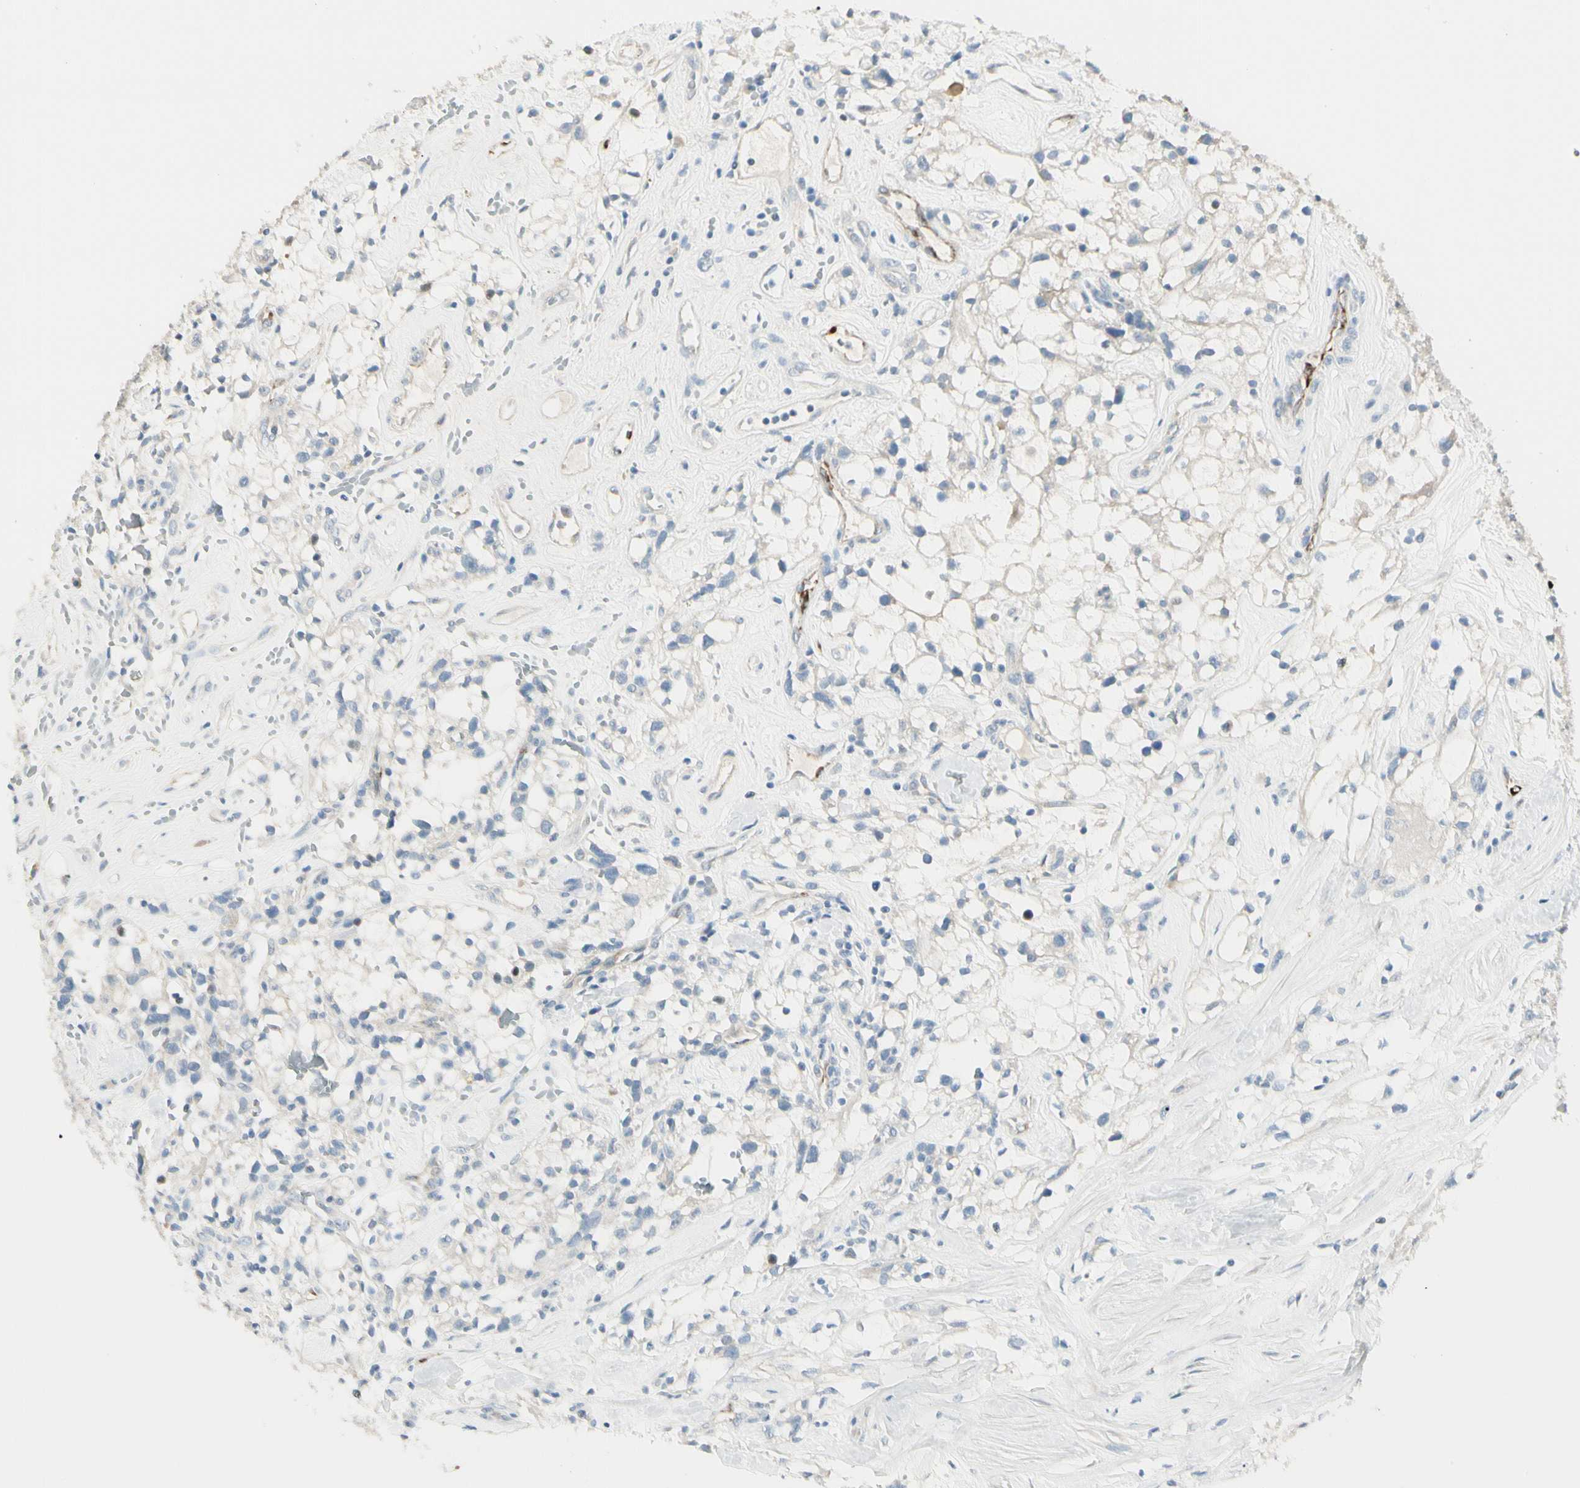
{"staining": {"intensity": "negative", "quantity": "none", "location": "none"}, "tissue": "renal cancer", "cell_type": "Tumor cells", "image_type": "cancer", "snomed": [{"axis": "morphology", "description": "Adenocarcinoma, NOS"}, {"axis": "topography", "description": "Kidney"}], "caption": "Protein analysis of renal adenocarcinoma displays no significant expression in tumor cells.", "gene": "SLC6A15", "patient": {"sex": "female", "age": 60}}